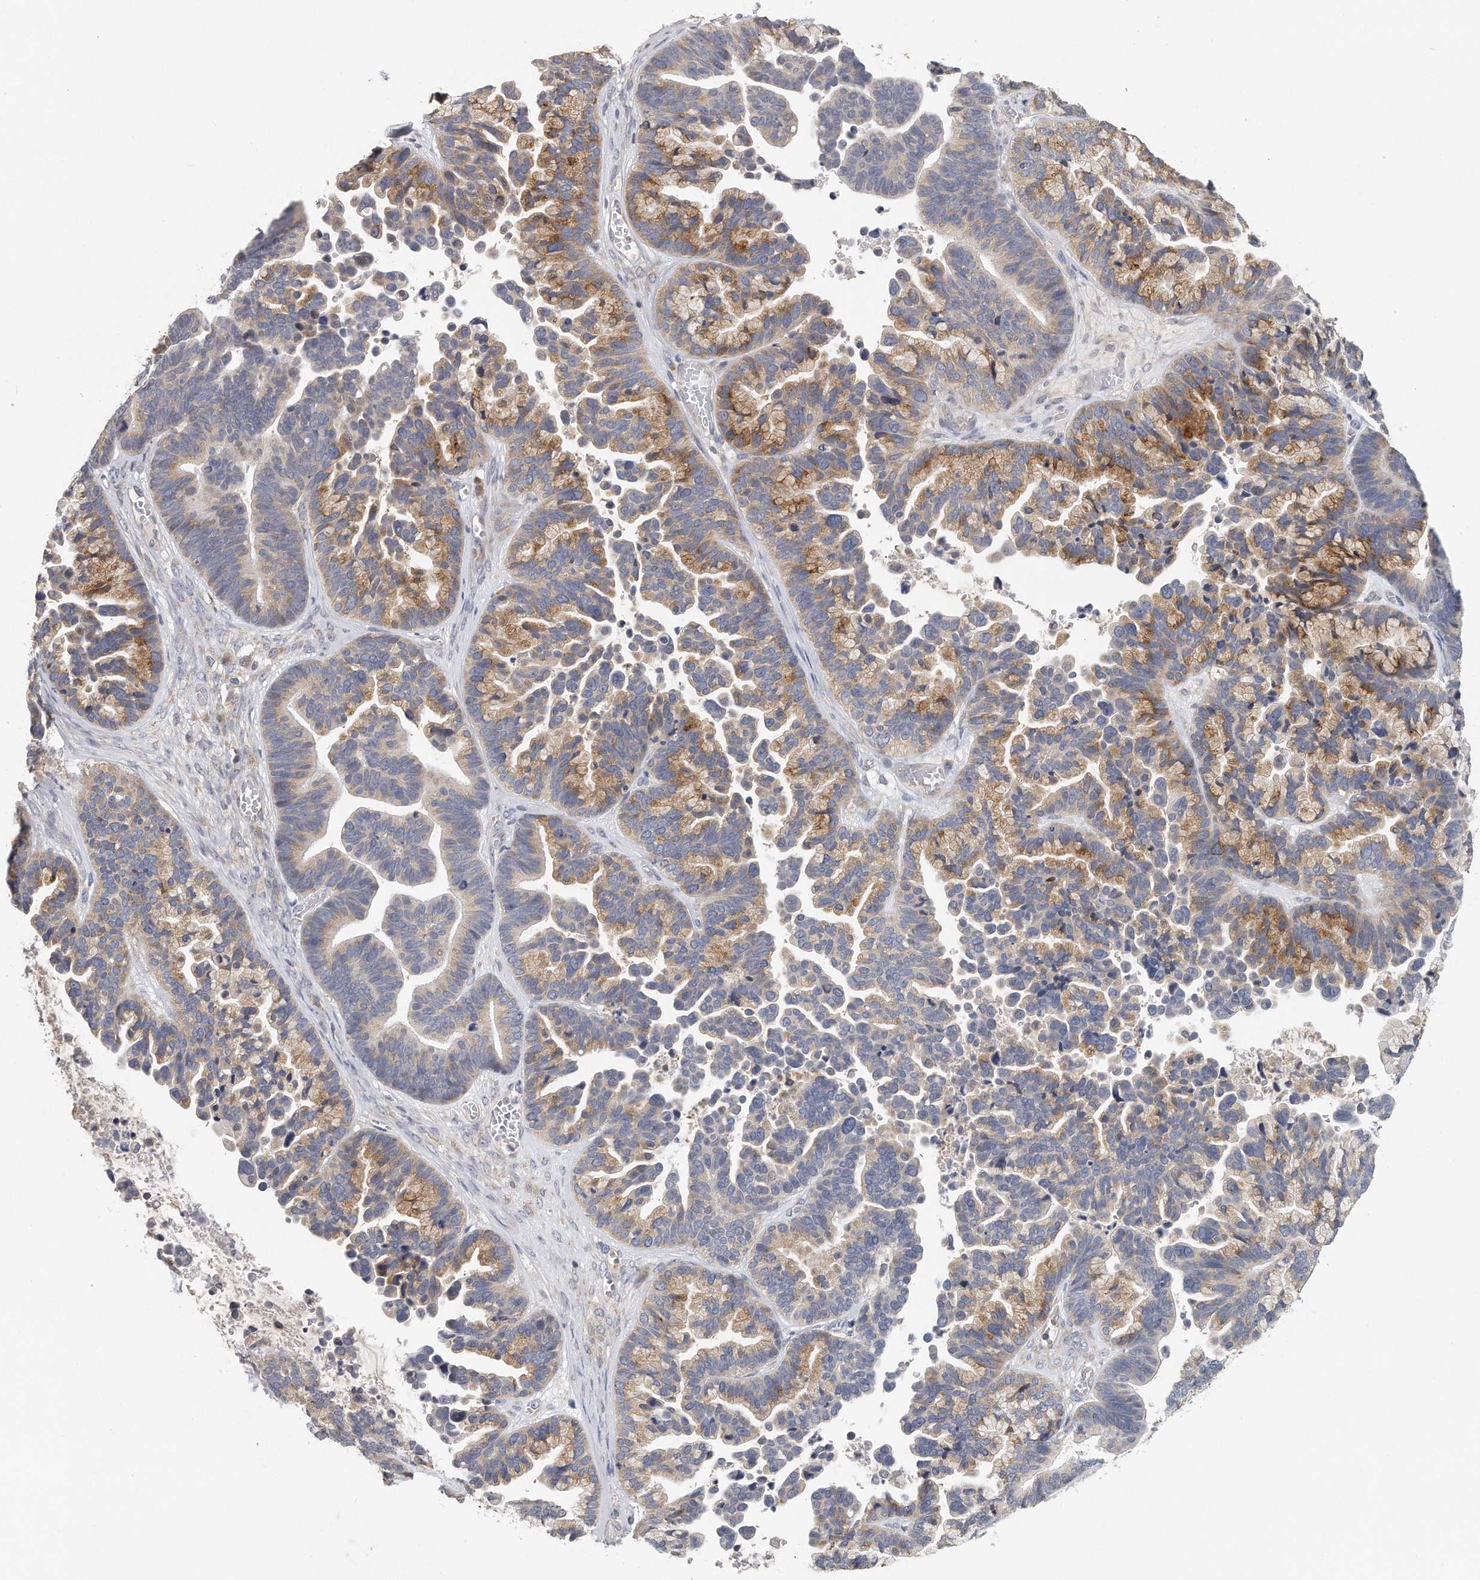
{"staining": {"intensity": "moderate", "quantity": "25%-75%", "location": "cytoplasmic/membranous"}, "tissue": "ovarian cancer", "cell_type": "Tumor cells", "image_type": "cancer", "snomed": [{"axis": "morphology", "description": "Cystadenocarcinoma, serous, NOS"}, {"axis": "topography", "description": "Ovary"}], "caption": "The histopathology image demonstrates immunohistochemical staining of serous cystadenocarcinoma (ovarian). There is moderate cytoplasmic/membranous positivity is seen in about 25%-75% of tumor cells. (DAB IHC, brown staining for protein, blue staining for nuclei).", "gene": "EIF3I", "patient": {"sex": "female", "age": 56}}